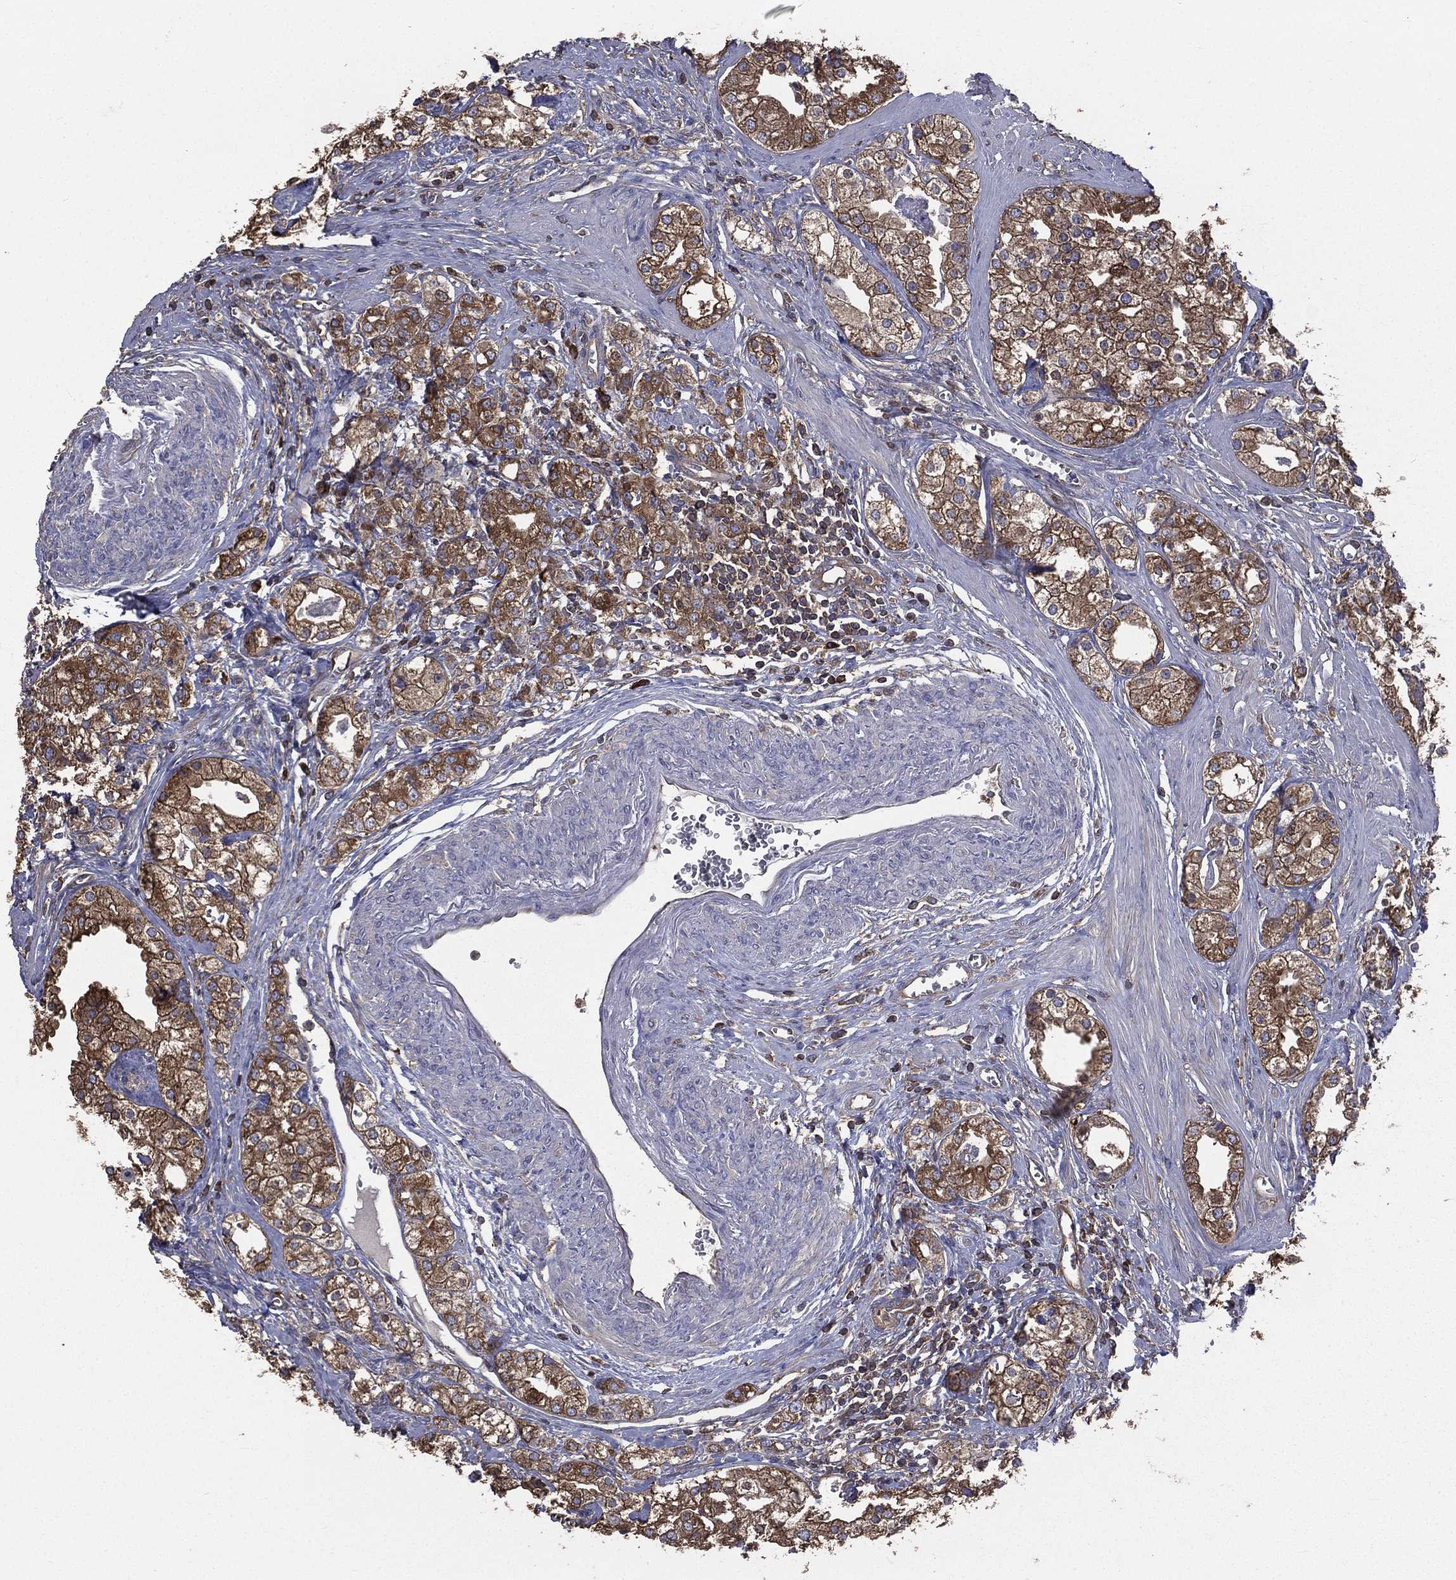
{"staining": {"intensity": "strong", "quantity": "25%-75%", "location": "cytoplasmic/membranous"}, "tissue": "prostate cancer", "cell_type": "Tumor cells", "image_type": "cancer", "snomed": [{"axis": "morphology", "description": "Adenocarcinoma, NOS"}, {"axis": "topography", "description": "Prostate and seminal vesicle, NOS"}, {"axis": "topography", "description": "Prostate"}], "caption": "Tumor cells demonstrate high levels of strong cytoplasmic/membranous positivity in approximately 25%-75% of cells in human prostate adenocarcinoma.", "gene": "SARS1", "patient": {"sex": "male", "age": 62}}